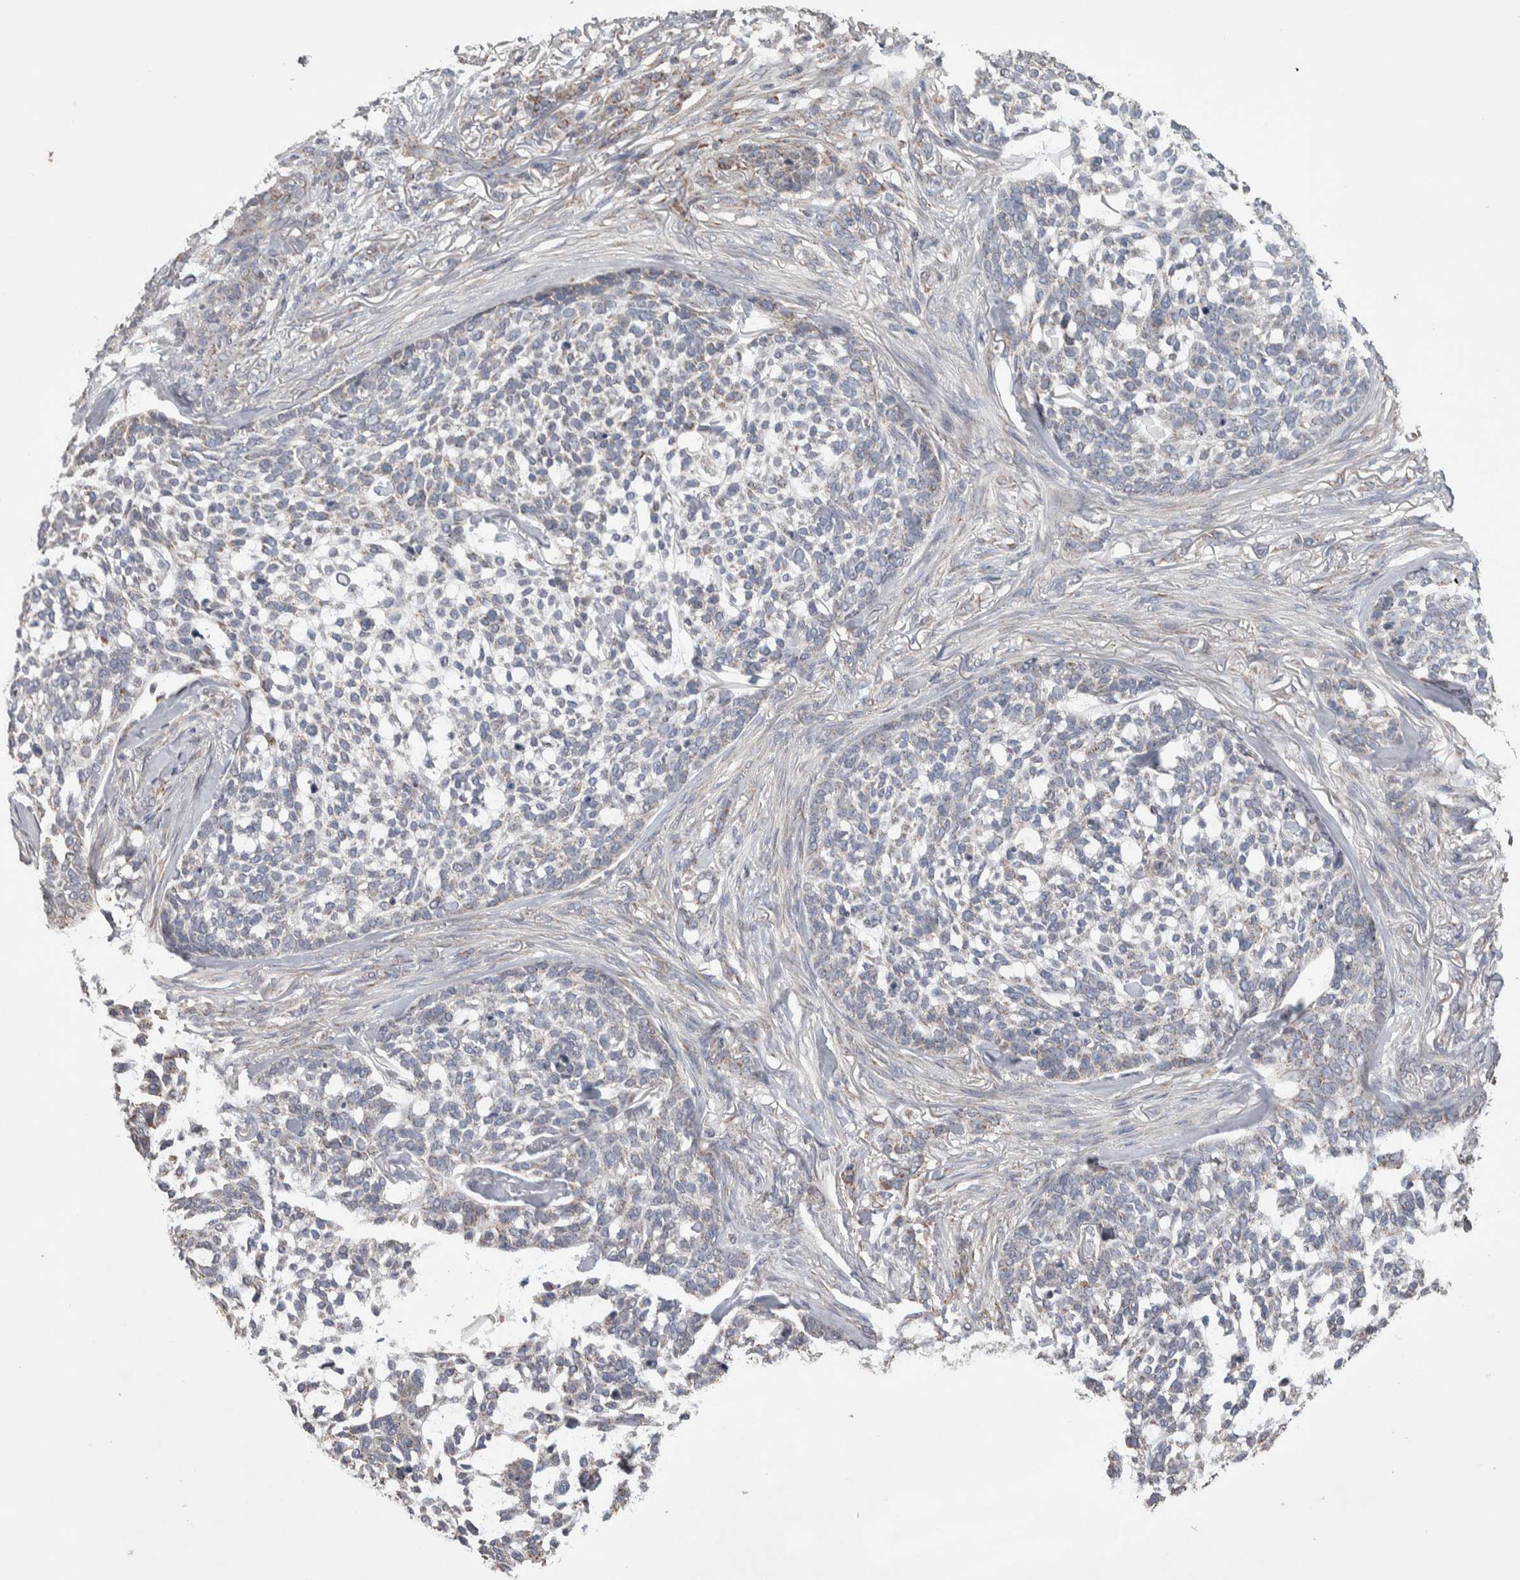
{"staining": {"intensity": "weak", "quantity": "<25%", "location": "cytoplasmic/membranous"}, "tissue": "skin cancer", "cell_type": "Tumor cells", "image_type": "cancer", "snomed": [{"axis": "morphology", "description": "Basal cell carcinoma"}, {"axis": "topography", "description": "Skin"}], "caption": "A high-resolution micrograph shows immunohistochemistry (IHC) staining of skin basal cell carcinoma, which demonstrates no significant staining in tumor cells.", "gene": "SCO1", "patient": {"sex": "female", "age": 64}}